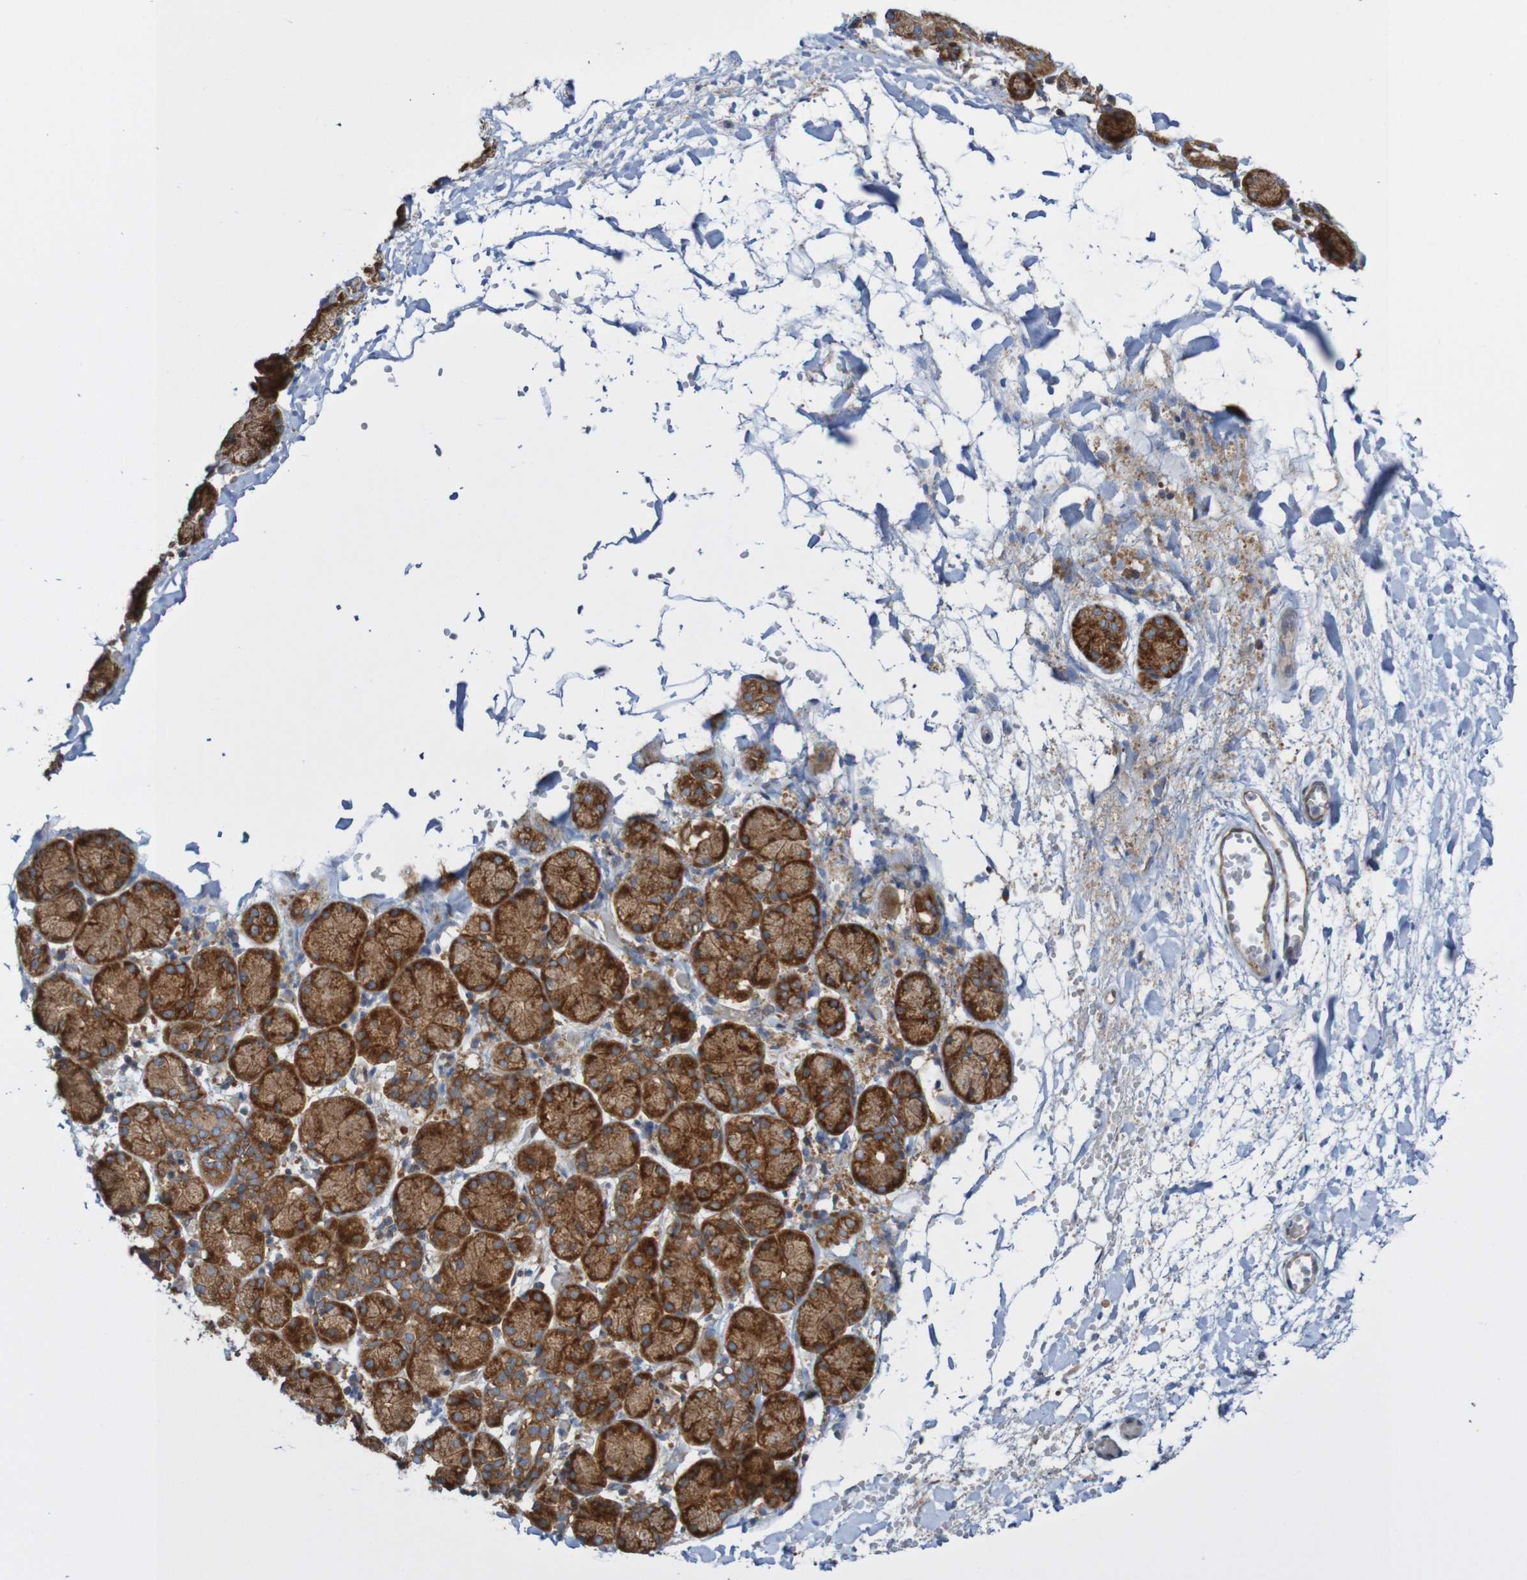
{"staining": {"intensity": "moderate", "quantity": ">75%", "location": "cytoplasmic/membranous"}, "tissue": "salivary gland", "cell_type": "Glandular cells", "image_type": "normal", "snomed": [{"axis": "morphology", "description": "Normal tissue, NOS"}, {"axis": "topography", "description": "Salivary gland"}], "caption": "An immunohistochemistry histopathology image of unremarkable tissue is shown. Protein staining in brown highlights moderate cytoplasmic/membranous positivity in salivary gland within glandular cells.", "gene": "LRRC47", "patient": {"sex": "female", "age": 24}}